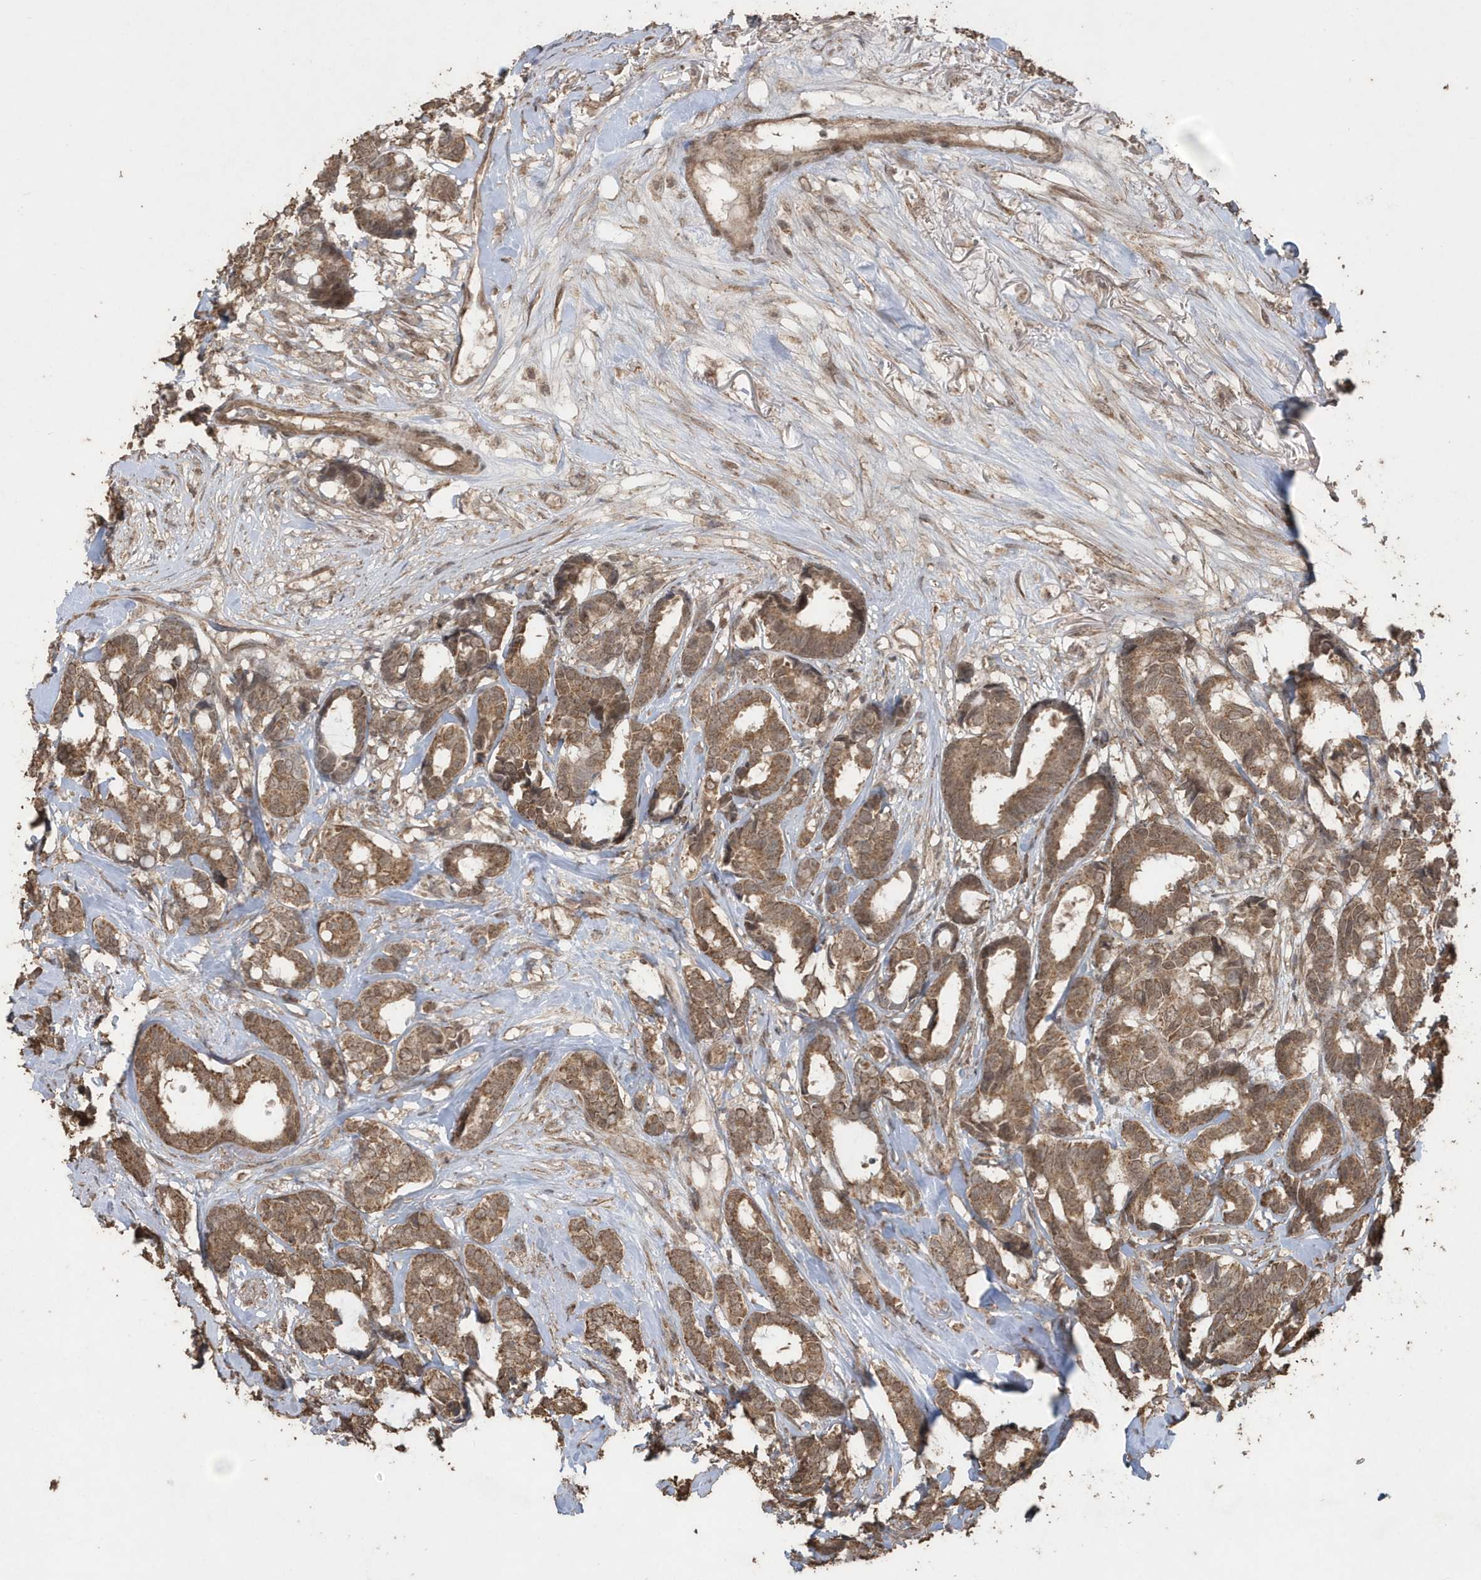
{"staining": {"intensity": "moderate", "quantity": ">75%", "location": "cytoplasmic/membranous"}, "tissue": "breast cancer", "cell_type": "Tumor cells", "image_type": "cancer", "snomed": [{"axis": "morphology", "description": "Duct carcinoma"}, {"axis": "topography", "description": "Breast"}], "caption": "Breast intraductal carcinoma was stained to show a protein in brown. There is medium levels of moderate cytoplasmic/membranous positivity in approximately >75% of tumor cells.", "gene": "PAXBP1", "patient": {"sex": "female", "age": 87}}